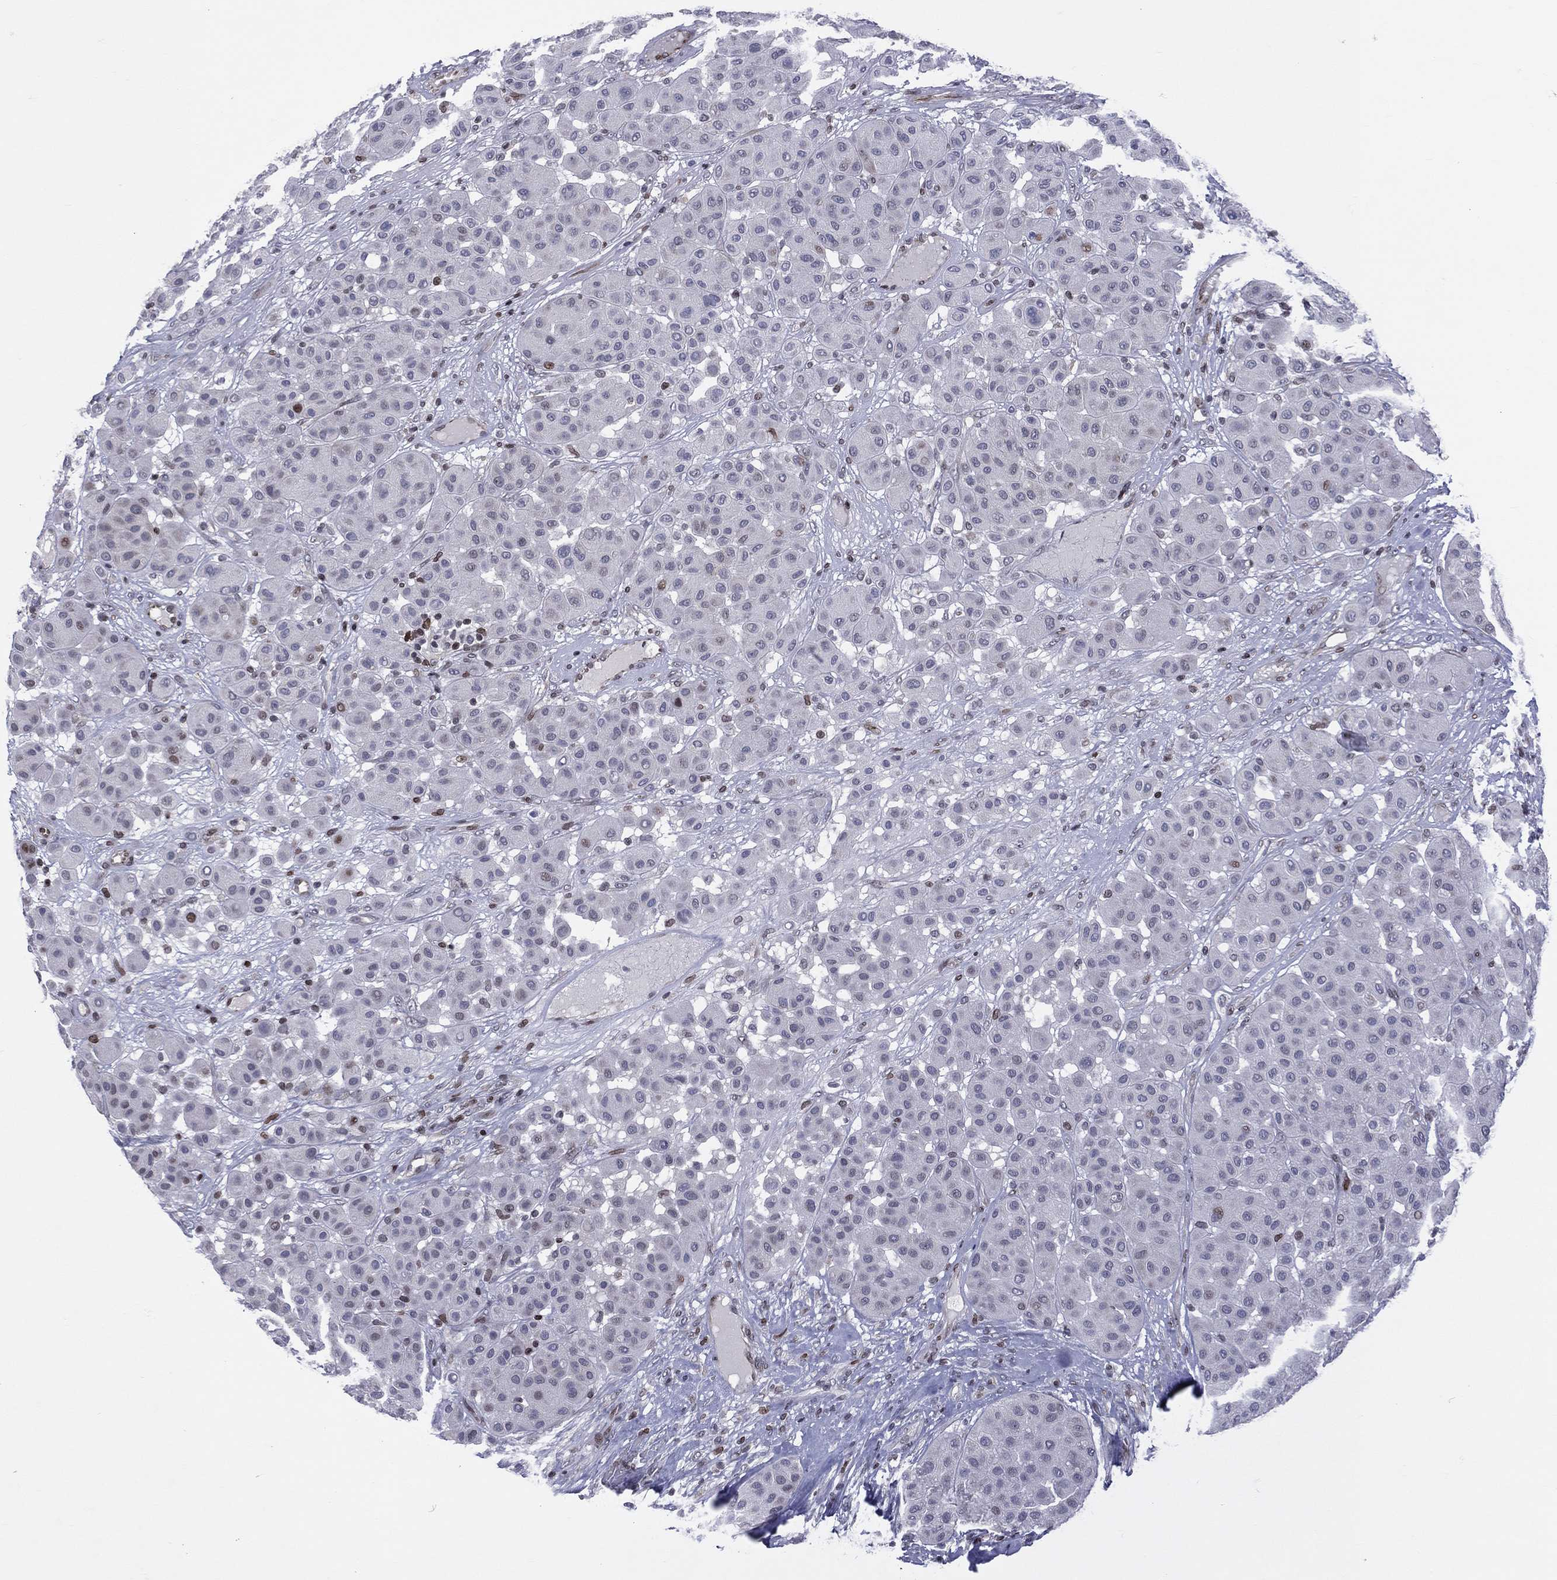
{"staining": {"intensity": "moderate", "quantity": "<25%", "location": "nuclear"}, "tissue": "melanoma", "cell_type": "Tumor cells", "image_type": "cancer", "snomed": [{"axis": "morphology", "description": "Malignant melanoma, Metastatic site"}, {"axis": "topography", "description": "Smooth muscle"}], "caption": "This is a photomicrograph of IHC staining of malignant melanoma (metastatic site), which shows moderate staining in the nuclear of tumor cells.", "gene": "DBF4B", "patient": {"sex": "male", "age": 41}}